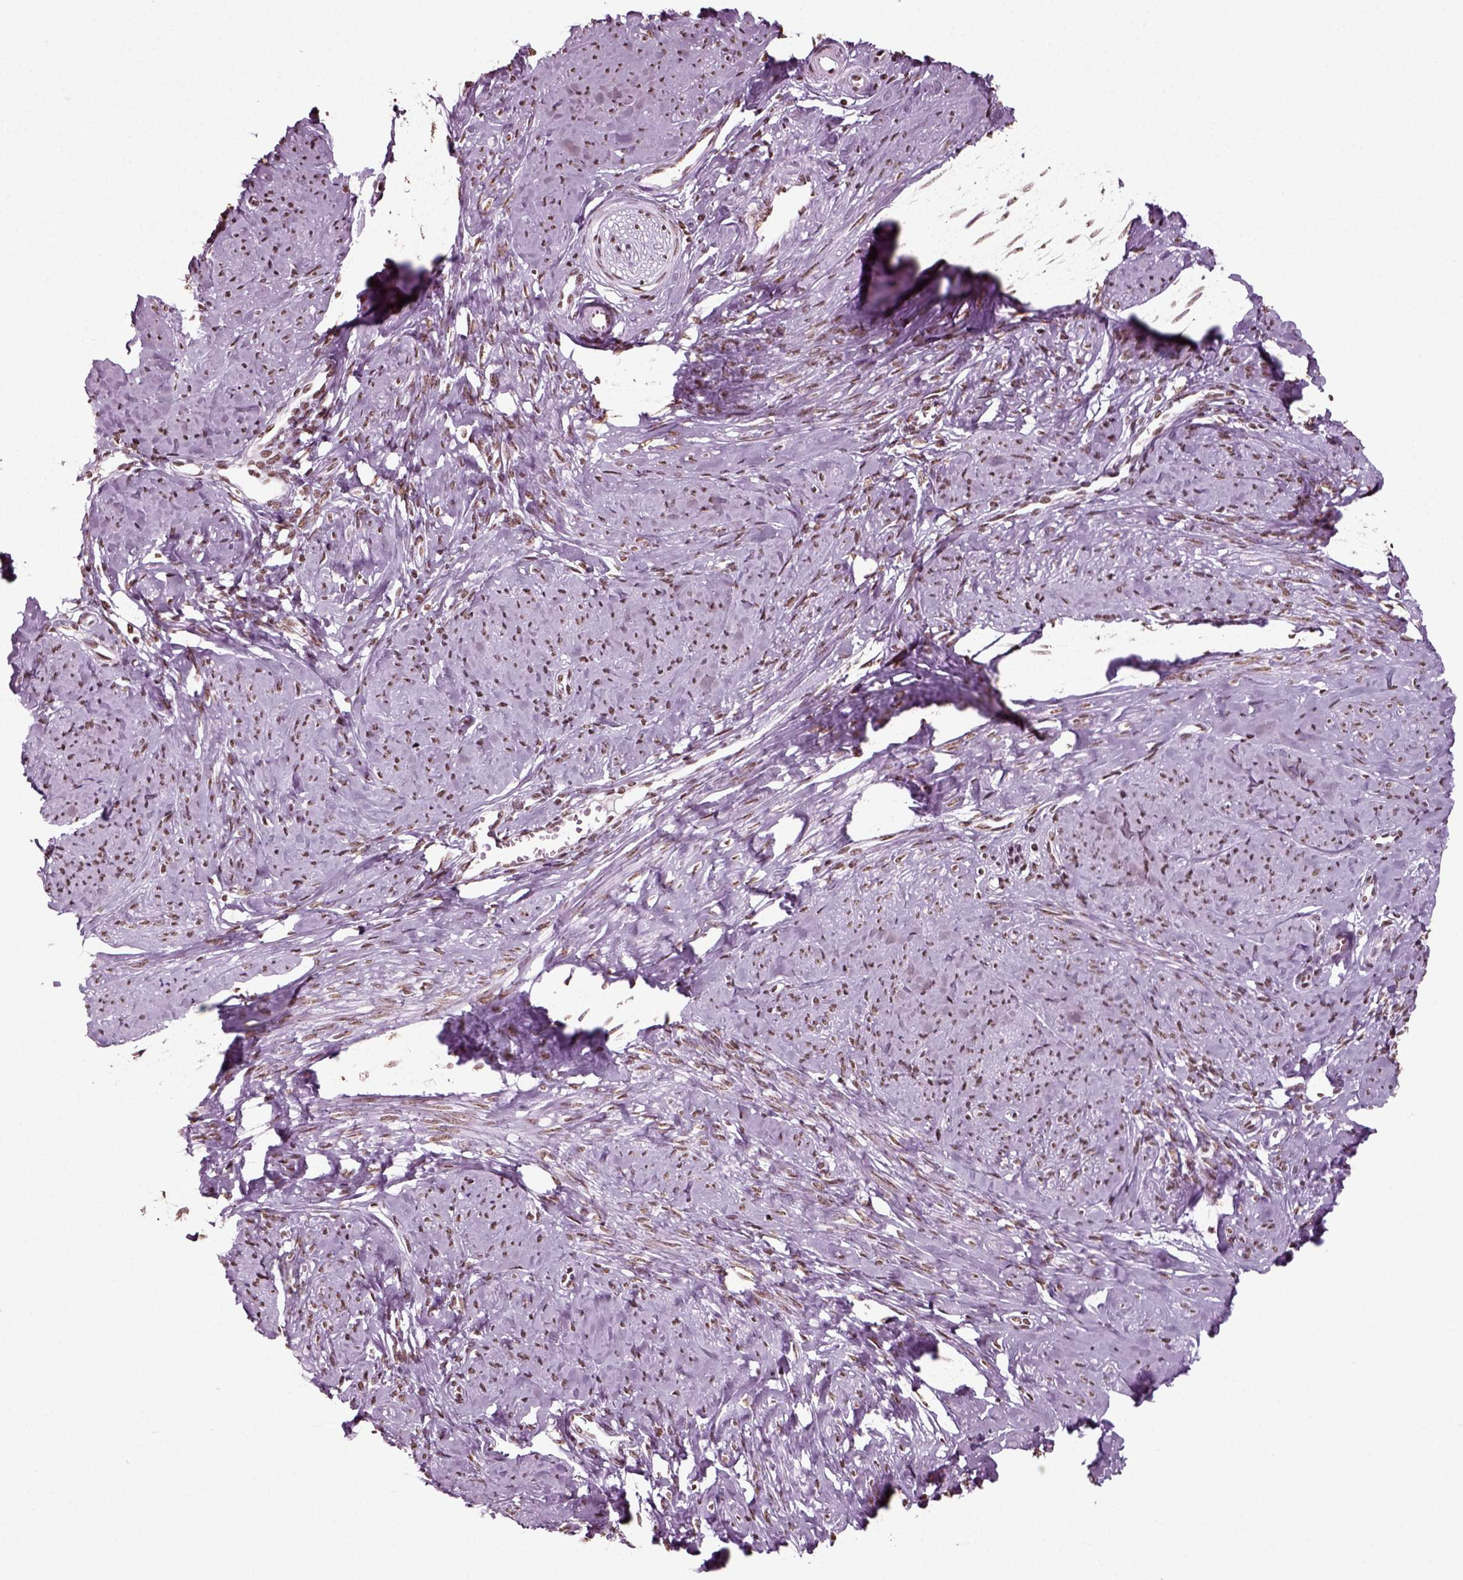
{"staining": {"intensity": "strong", "quantity": ">75%", "location": "nuclear"}, "tissue": "smooth muscle", "cell_type": "Smooth muscle cells", "image_type": "normal", "snomed": [{"axis": "morphology", "description": "Normal tissue, NOS"}, {"axis": "topography", "description": "Smooth muscle"}], "caption": "This micrograph displays IHC staining of benign smooth muscle, with high strong nuclear staining in approximately >75% of smooth muscle cells.", "gene": "POLR1H", "patient": {"sex": "female", "age": 48}}